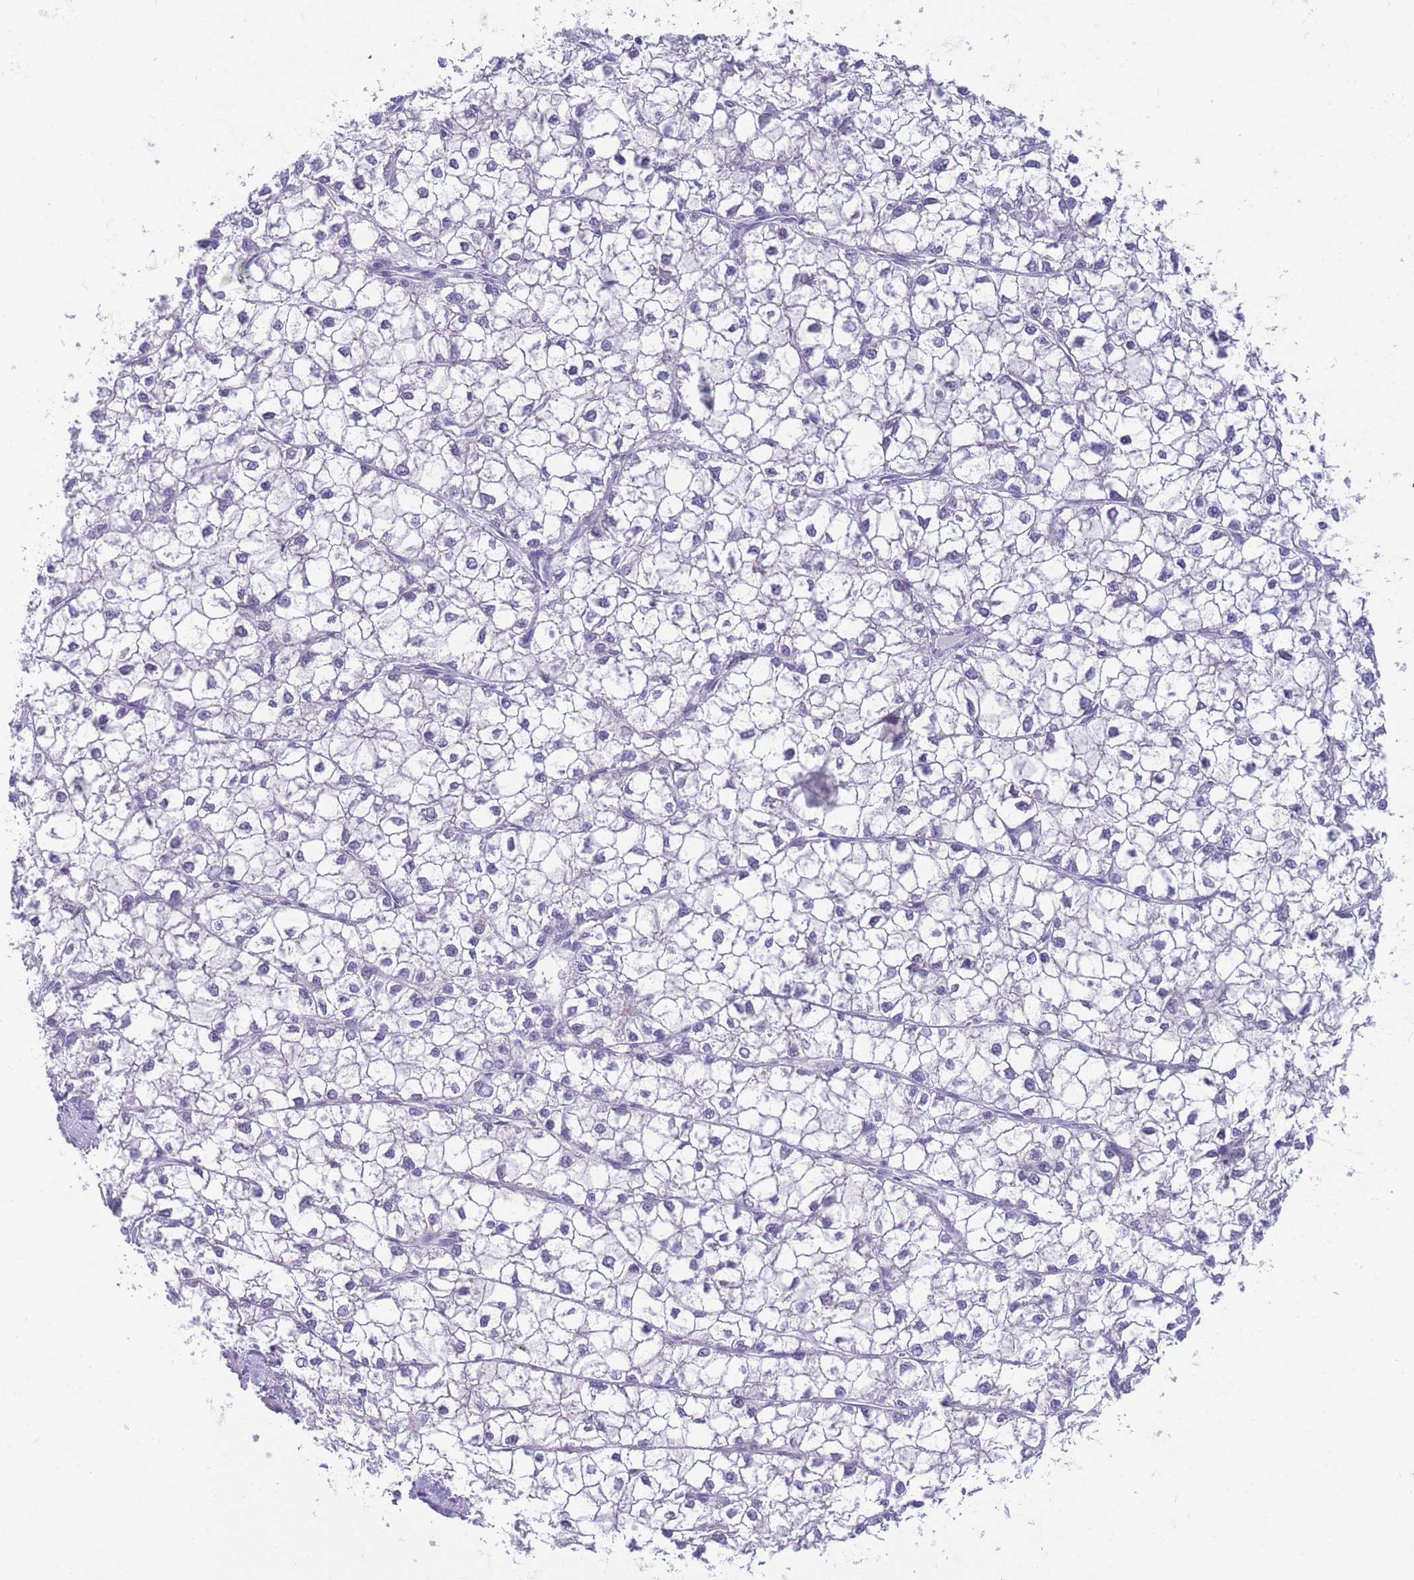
{"staining": {"intensity": "negative", "quantity": "none", "location": "none"}, "tissue": "liver cancer", "cell_type": "Tumor cells", "image_type": "cancer", "snomed": [{"axis": "morphology", "description": "Carcinoma, Hepatocellular, NOS"}, {"axis": "topography", "description": "Liver"}], "caption": "Immunohistochemistry image of neoplastic tissue: hepatocellular carcinoma (liver) stained with DAB (3,3'-diaminobenzidine) shows no significant protein positivity in tumor cells. Nuclei are stained in blue.", "gene": "DHRS11", "patient": {"sex": "female", "age": 43}}